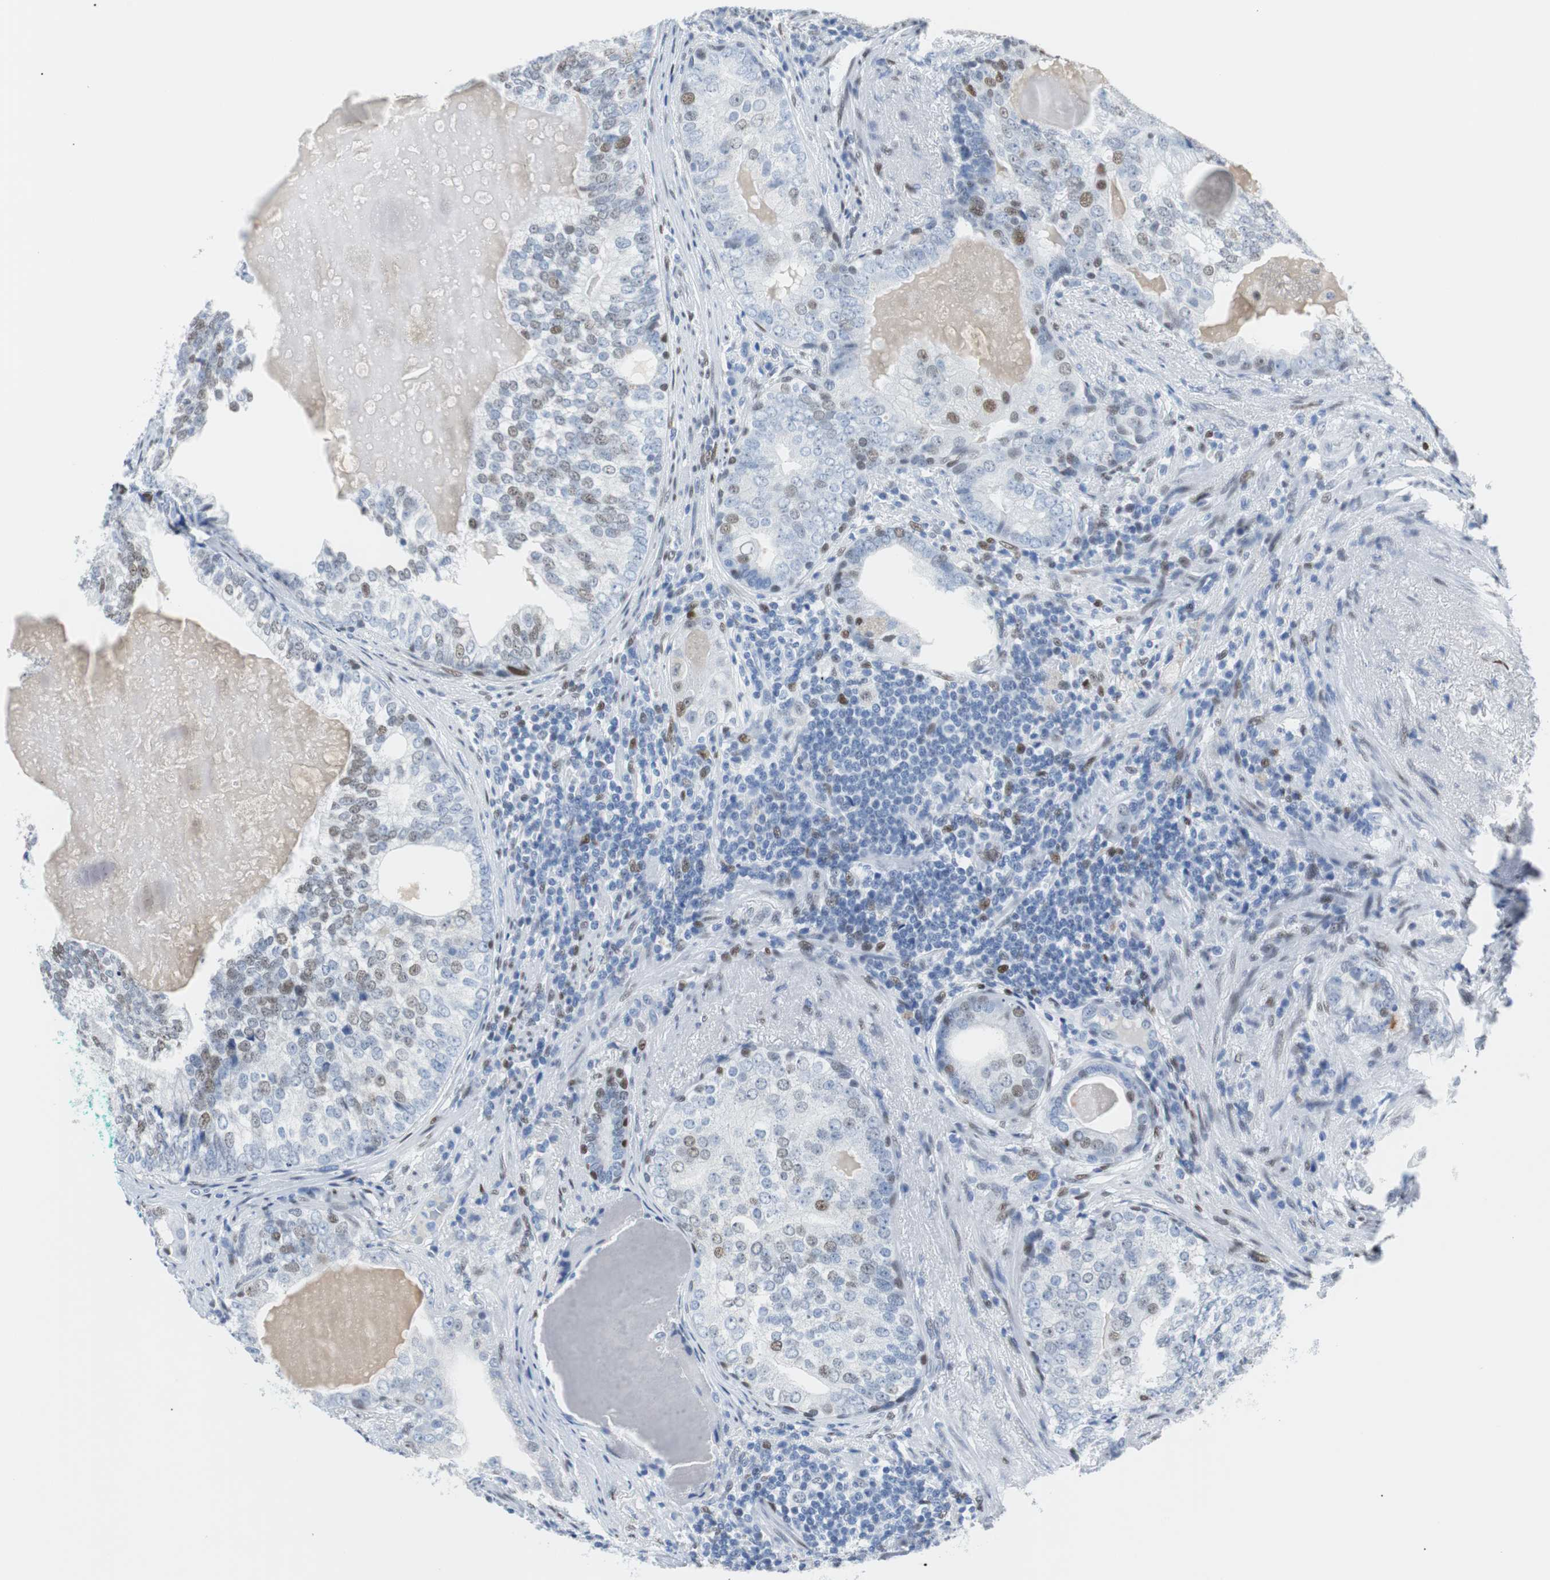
{"staining": {"intensity": "moderate", "quantity": "25%-75%", "location": "nuclear"}, "tissue": "prostate cancer", "cell_type": "Tumor cells", "image_type": "cancer", "snomed": [{"axis": "morphology", "description": "Adenocarcinoma, High grade"}, {"axis": "topography", "description": "Prostate"}], "caption": "A brown stain highlights moderate nuclear expression of a protein in human prostate cancer (adenocarcinoma (high-grade)) tumor cells.", "gene": "JUN", "patient": {"sex": "male", "age": 66}}